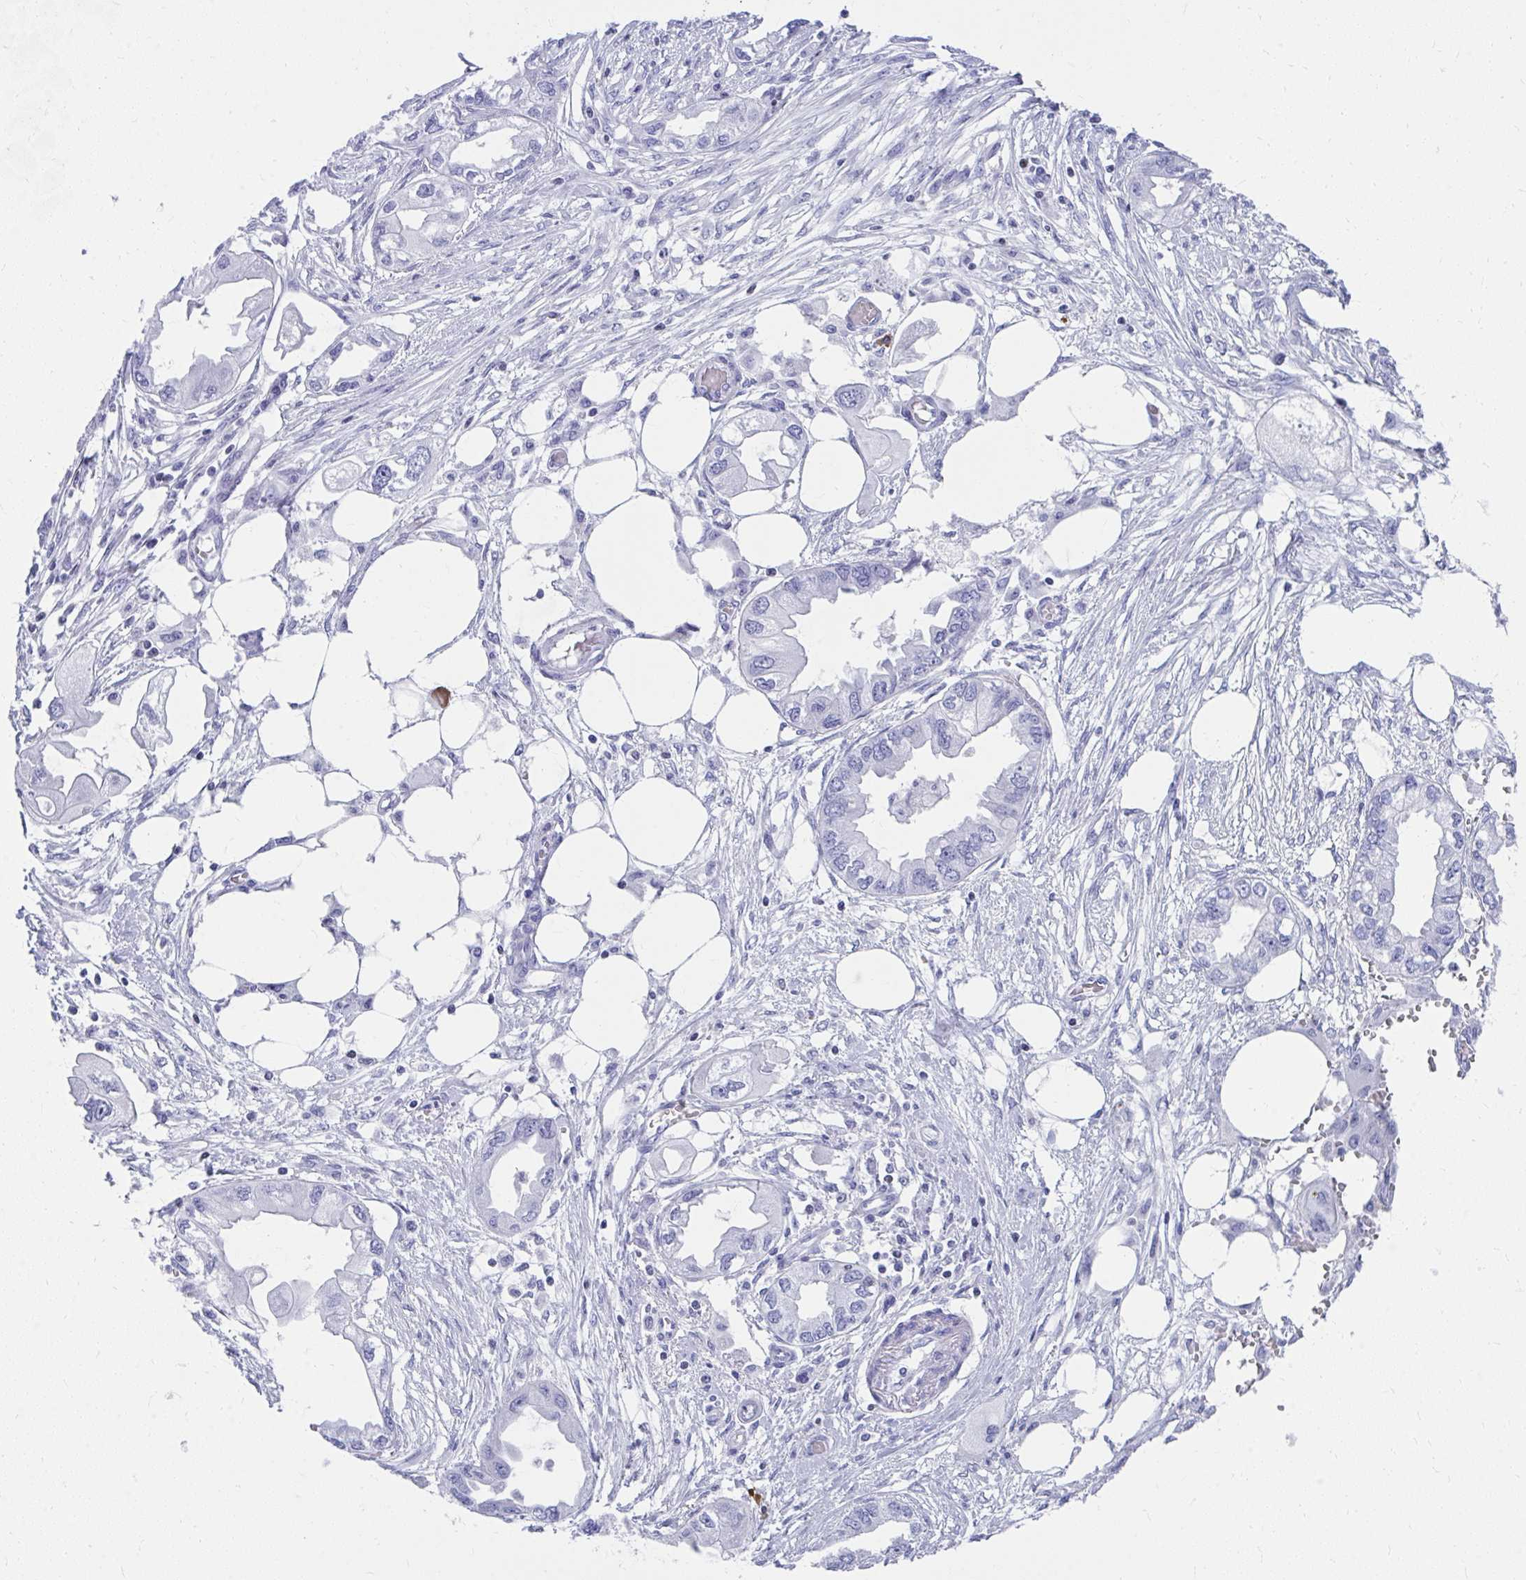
{"staining": {"intensity": "negative", "quantity": "none", "location": "none"}, "tissue": "endometrial cancer", "cell_type": "Tumor cells", "image_type": "cancer", "snomed": [{"axis": "morphology", "description": "Adenocarcinoma, NOS"}, {"axis": "morphology", "description": "Adenocarcinoma, metastatic, NOS"}, {"axis": "topography", "description": "Adipose tissue"}, {"axis": "topography", "description": "Endometrium"}], "caption": "IHC image of neoplastic tissue: endometrial cancer (adenocarcinoma) stained with DAB (3,3'-diaminobenzidine) reveals no significant protein positivity in tumor cells. The staining is performed using DAB brown chromogen with nuclei counter-stained in using hematoxylin.", "gene": "RUNX3", "patient": {"sex": "female", "age": 67}}